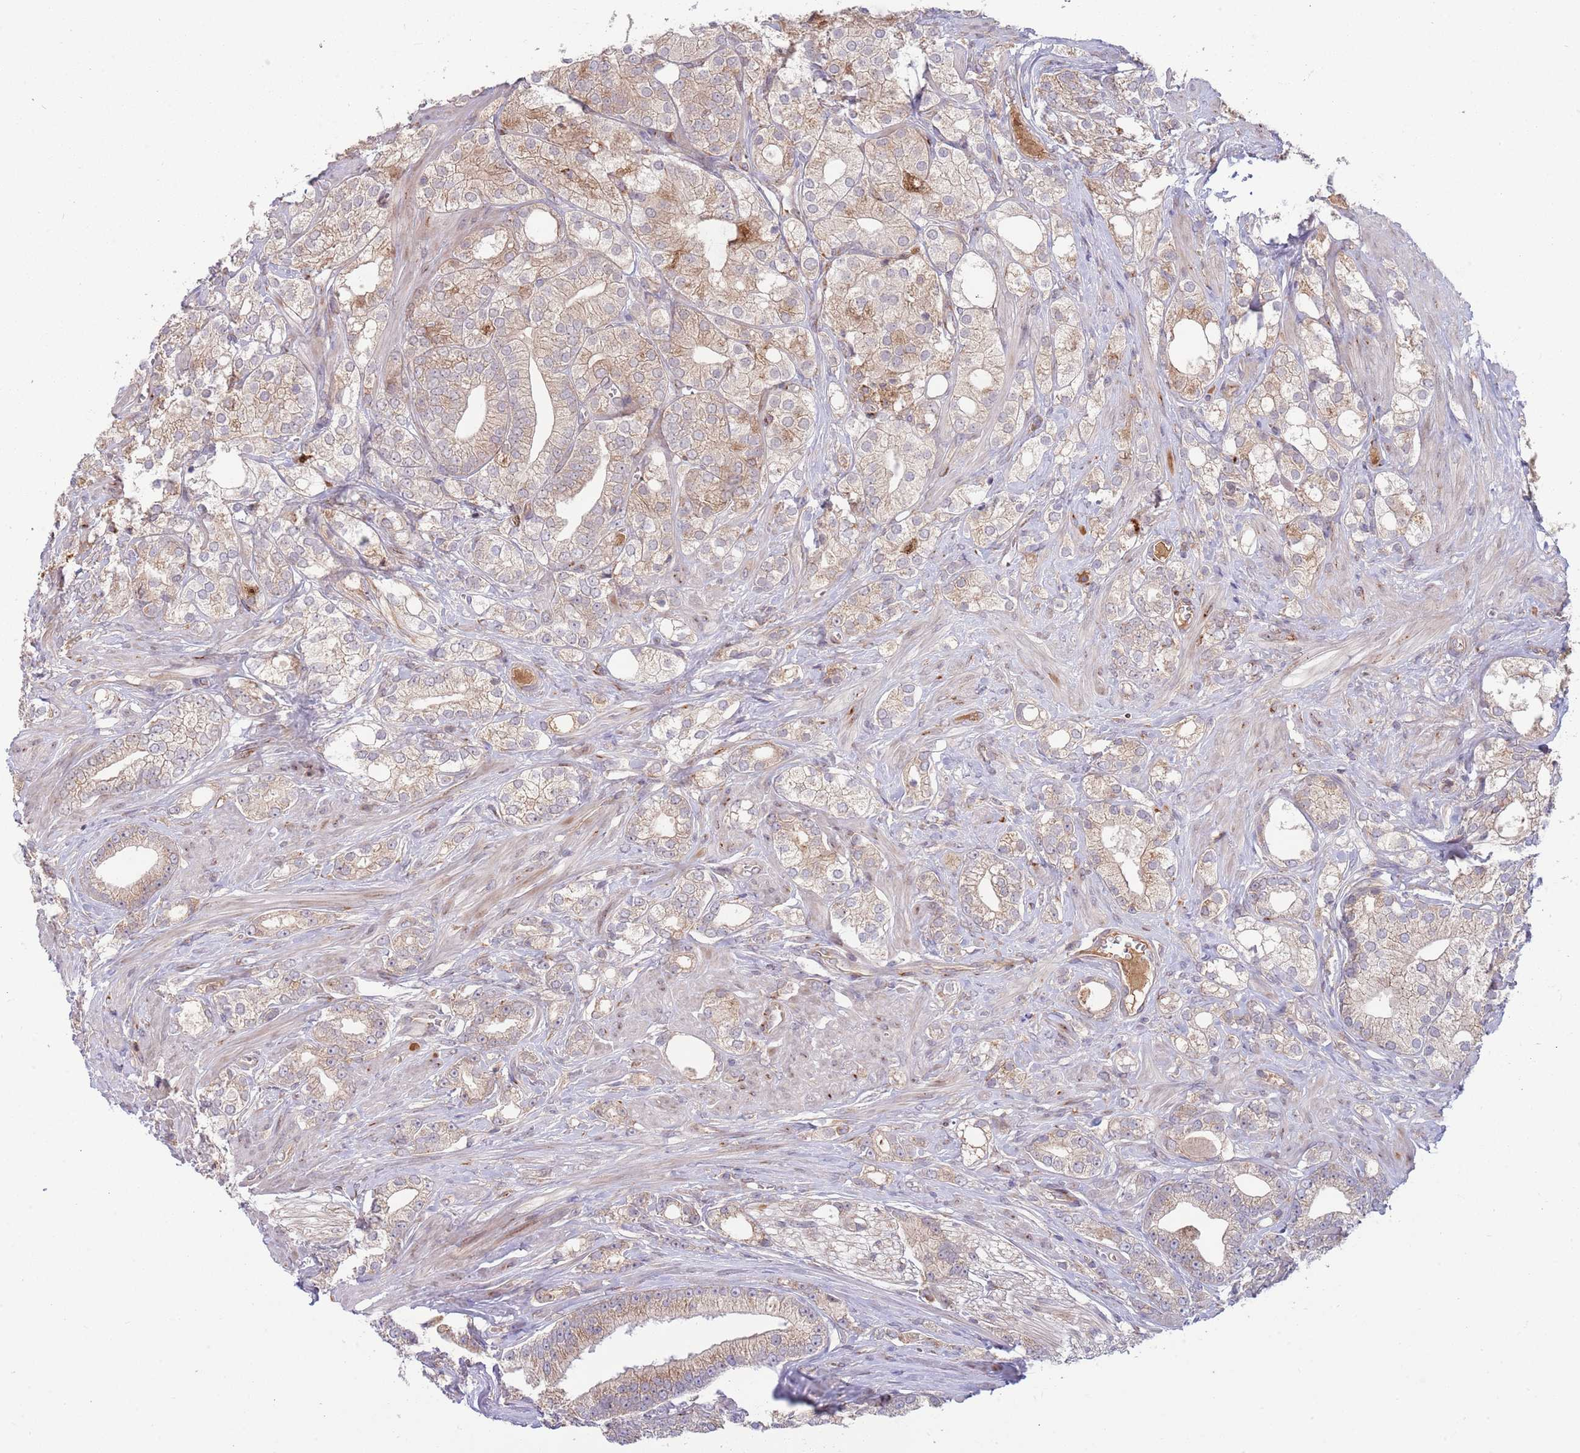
{"staining": {"intensity": "weak", "quantity": "25%-75%", "location": "cytoplasmic/membranous"}, "tissue": "prostate cancer", "cell_type": "Tumor cells", "image_type": "cancer", "snomed": [{"axis": "morphology", "description": "Adenocarcinoma, High grade"}, {"axis": "topography", "description": "Prostate"}], "caption": "A photomicrograph showing weak cytoplasmic/membranous positivity in about 25%-75% of tumor cells in prostate high-grade adenocarcinoma, as visualized by brown immunohistochemical staining.", "gene": "BTBD7", "patient": {"sex": "male", "age": 50}}